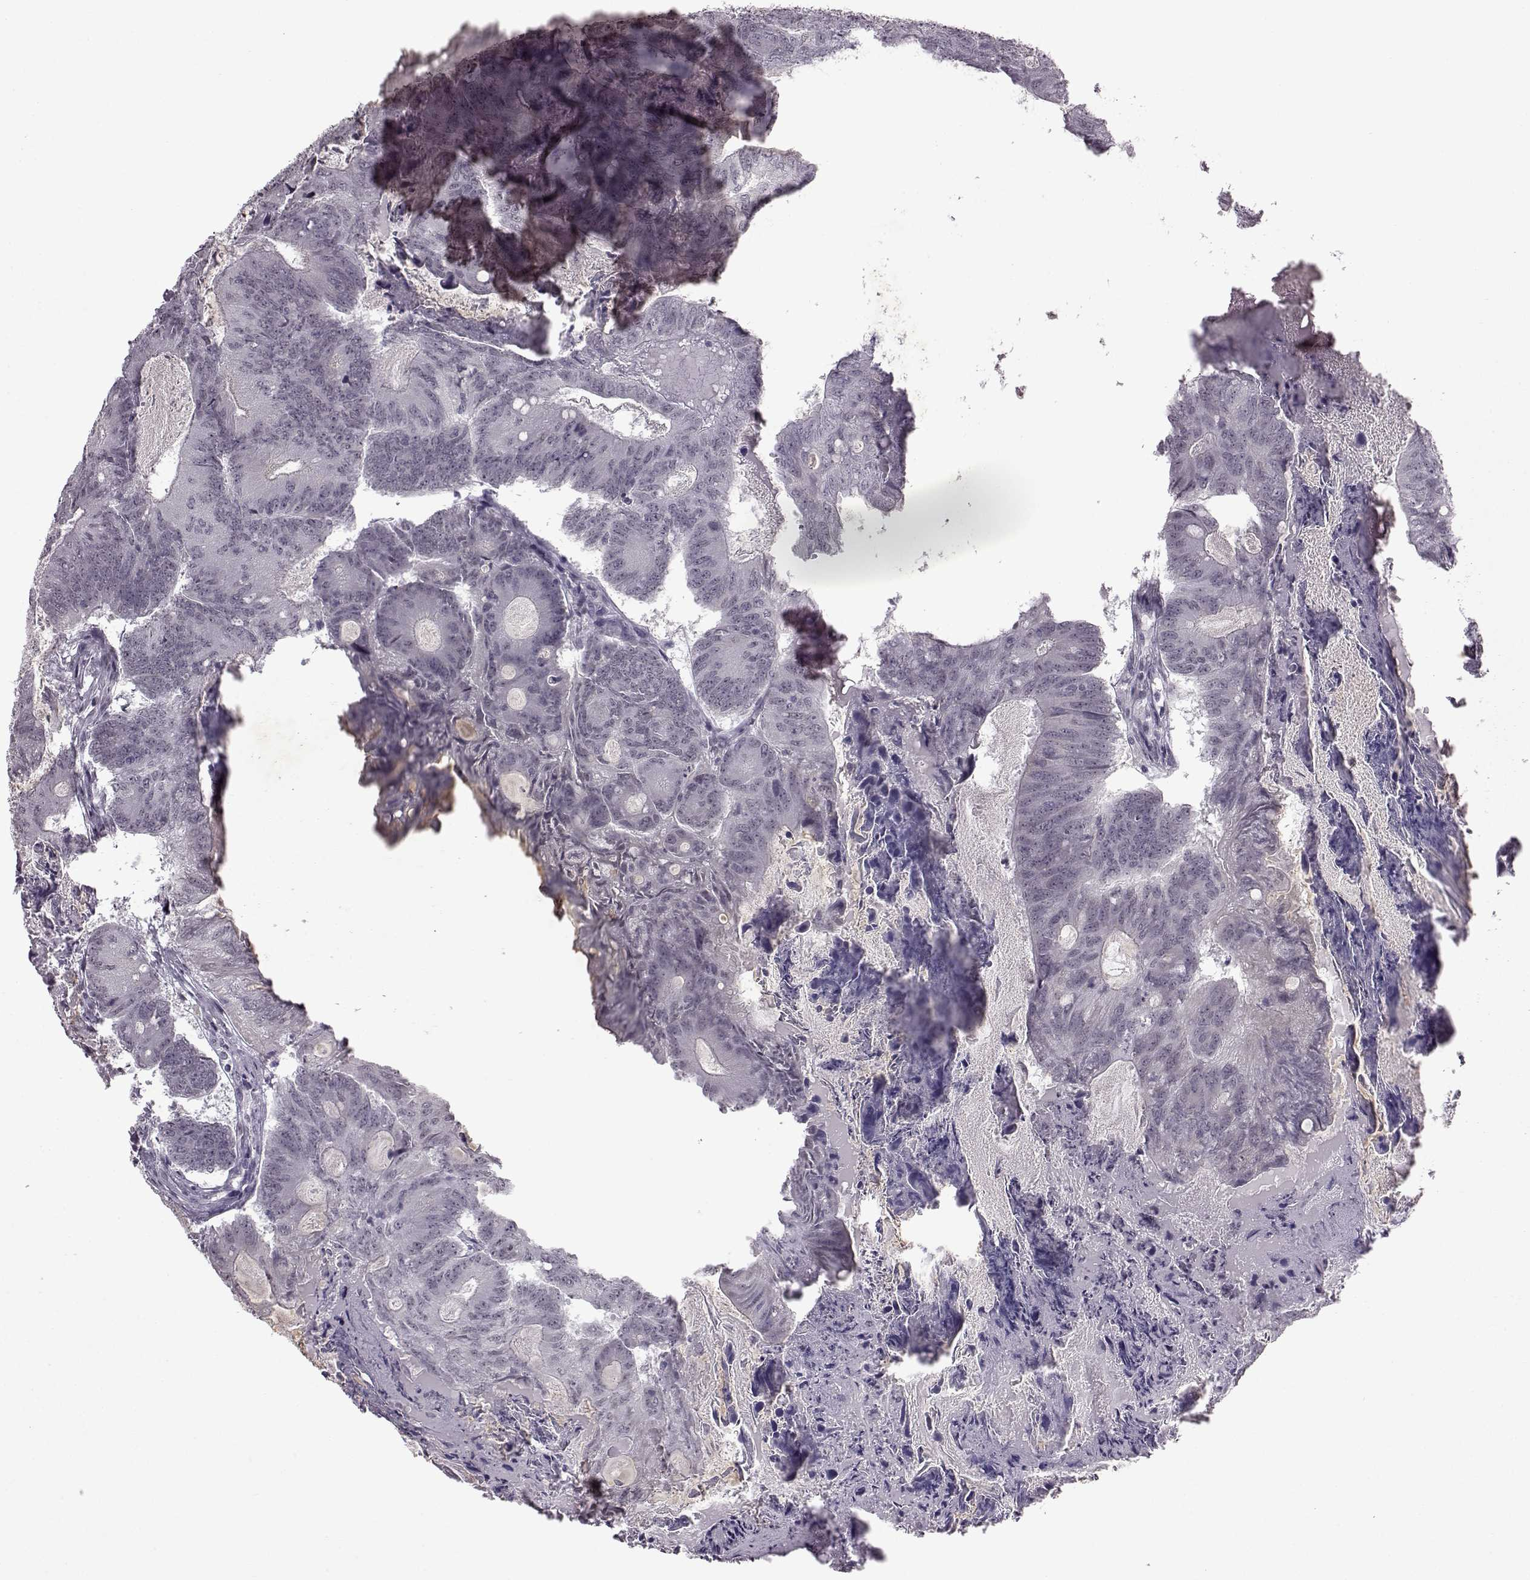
{"staining": {"intensity": "negative", "quantity": "none", "location": "none"}, "tissue": "colorectal cancer", "cell_type": "Tumor cells", "image_type": "cancer", "snomed": [{"axis": "morphology", "description": "Adenocarcinoma, NOS"}, {"axis": "topography", "description": "Colon"}], "caption": "High magnification brightfield microscopy of colorectal adenocarcinoma stained with DAB (3,3'-diaminobenzidine) (brown) and counterstained with hematoxylin (blue): tumor cells show no significant expression.", "gene": "SLC28A2", "patient": {"sex": "female", "age": 70}}